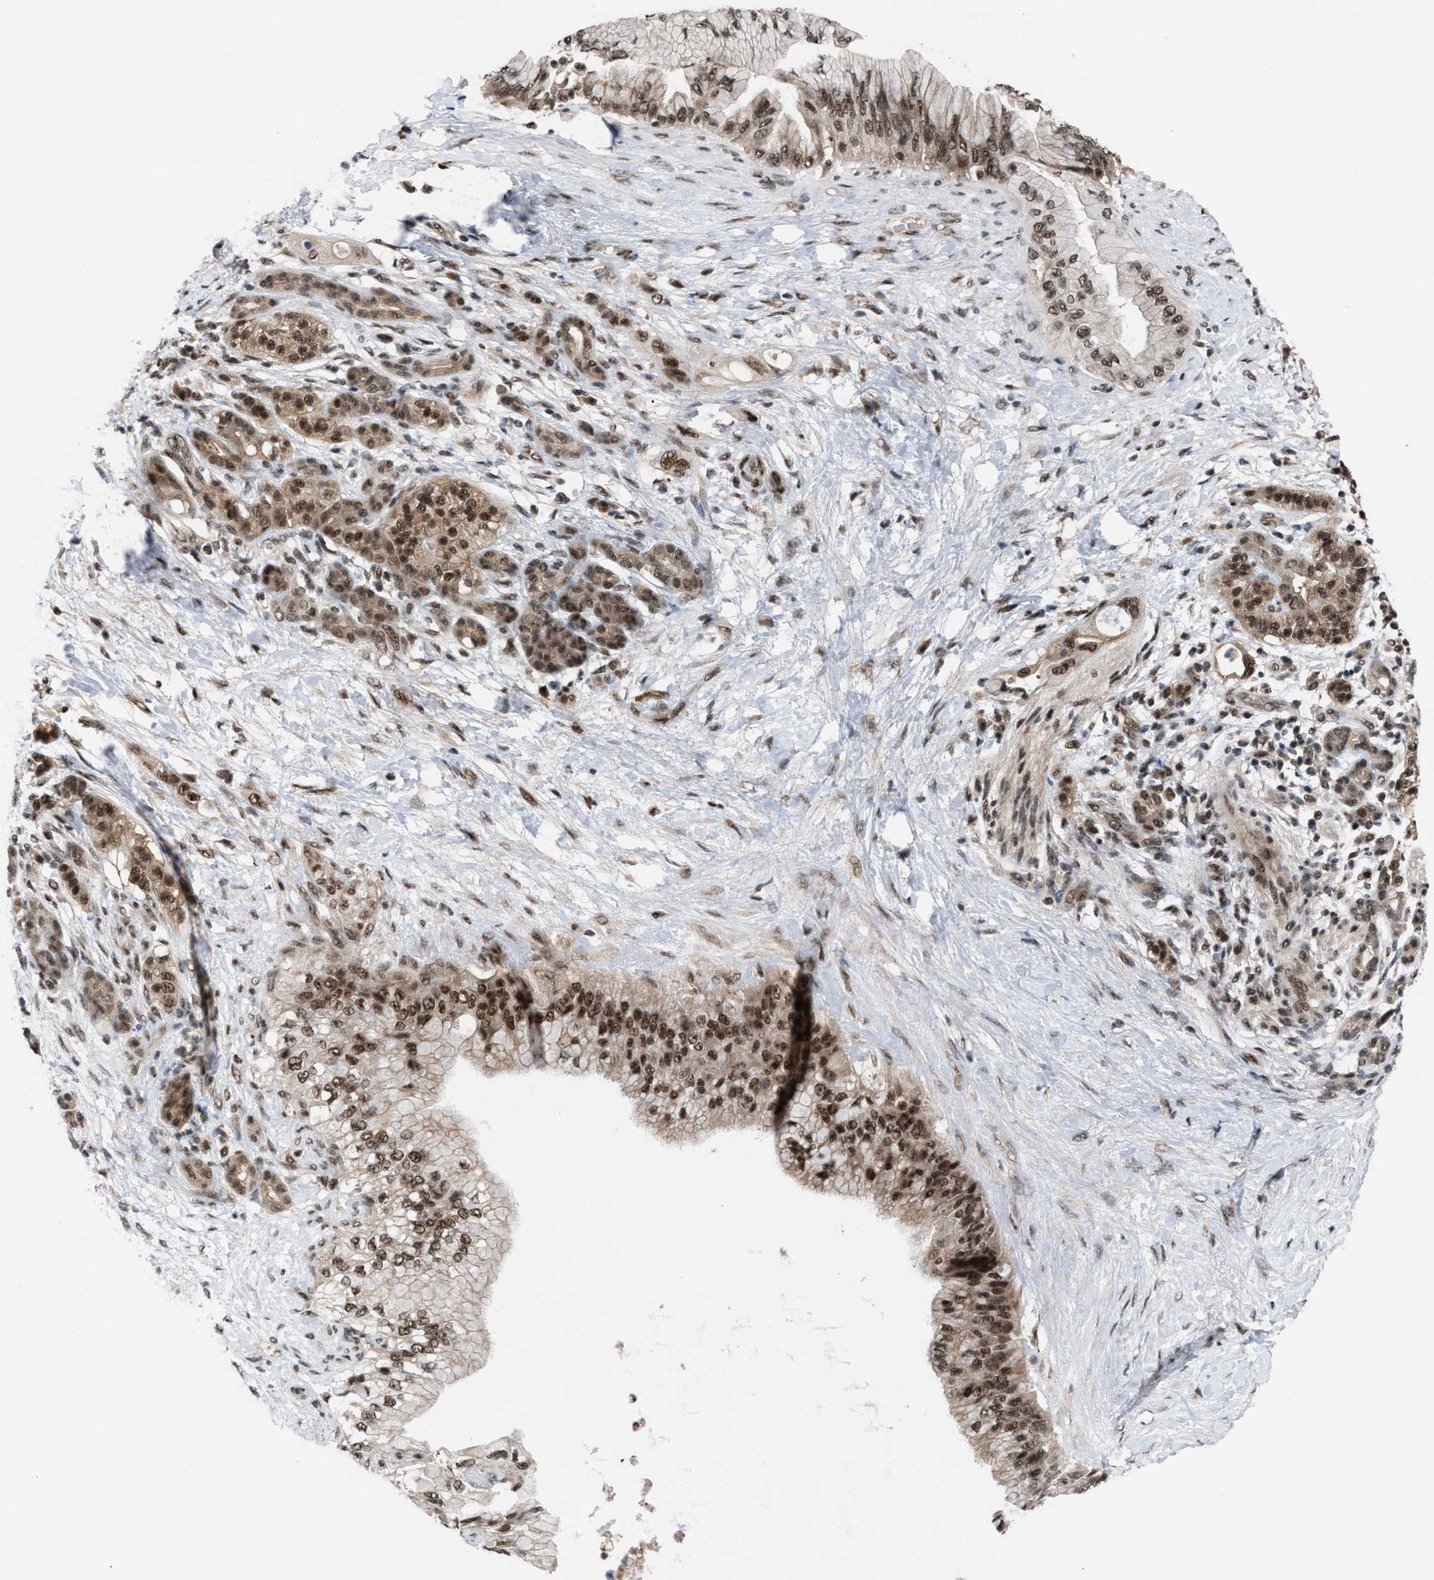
{"staining": {"intensity": "strong", "quantity": ">75%", "location": "nuclear"}, "tissue": "pancreatic cancer", "cell_type": "Tumor cells", "image_type": "cancer", "snomed": [{"axis": "morphology", "description": "Adenocarcinoma, NOS"}, {"axis": "topography", "description": "Pancreas"}], "caption": "A histopathology image of human adenocarcinoma (pancreatic) stained for a protein shows strong nuclear brown staining in tumor cells.", "gene": "PRPF4", "patient": {"sex": "male", "age": 59}}